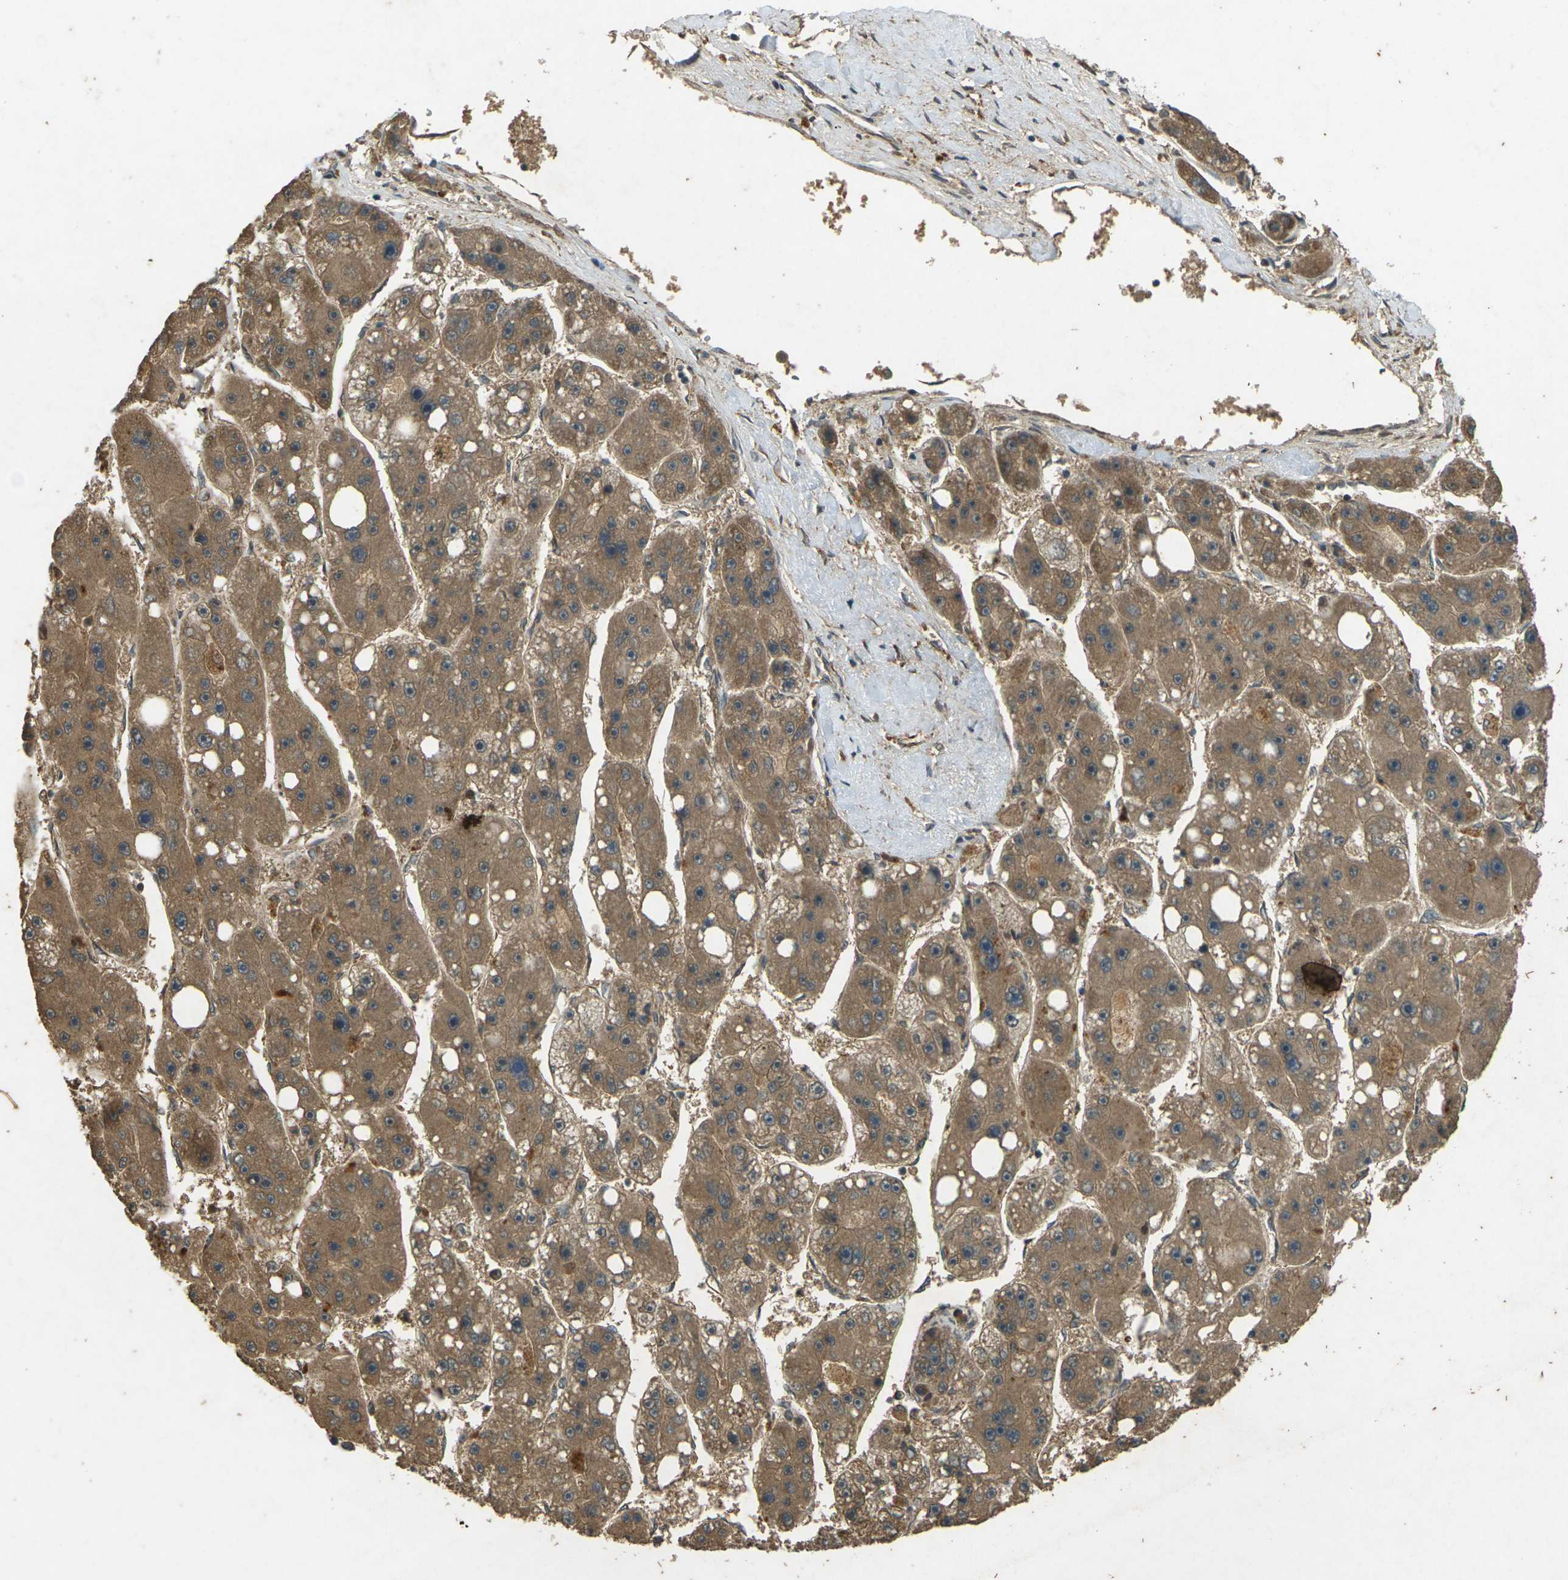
{"staining": {"intensity": "moderate", "quantity": ">75%", "location": "cytoplasmic/membranous"}, "tissue": "liver cancer", "cell_type": "Tumor cells", "image_type": "cancer", "snomed": [{"axis": "morphology", "description": "Carcinoma, Hepatocellular, NOS"}, {"axis": "topography", "description": "Liver"}], "caption": "Protein expression analysis of liver hepatocellular carcinoma exhibits moderate cytoplasmic/membranous expression in about >75% of tumor cells.", "gene": "TAP1", "patient": {"sex": "female", "age": 61}}